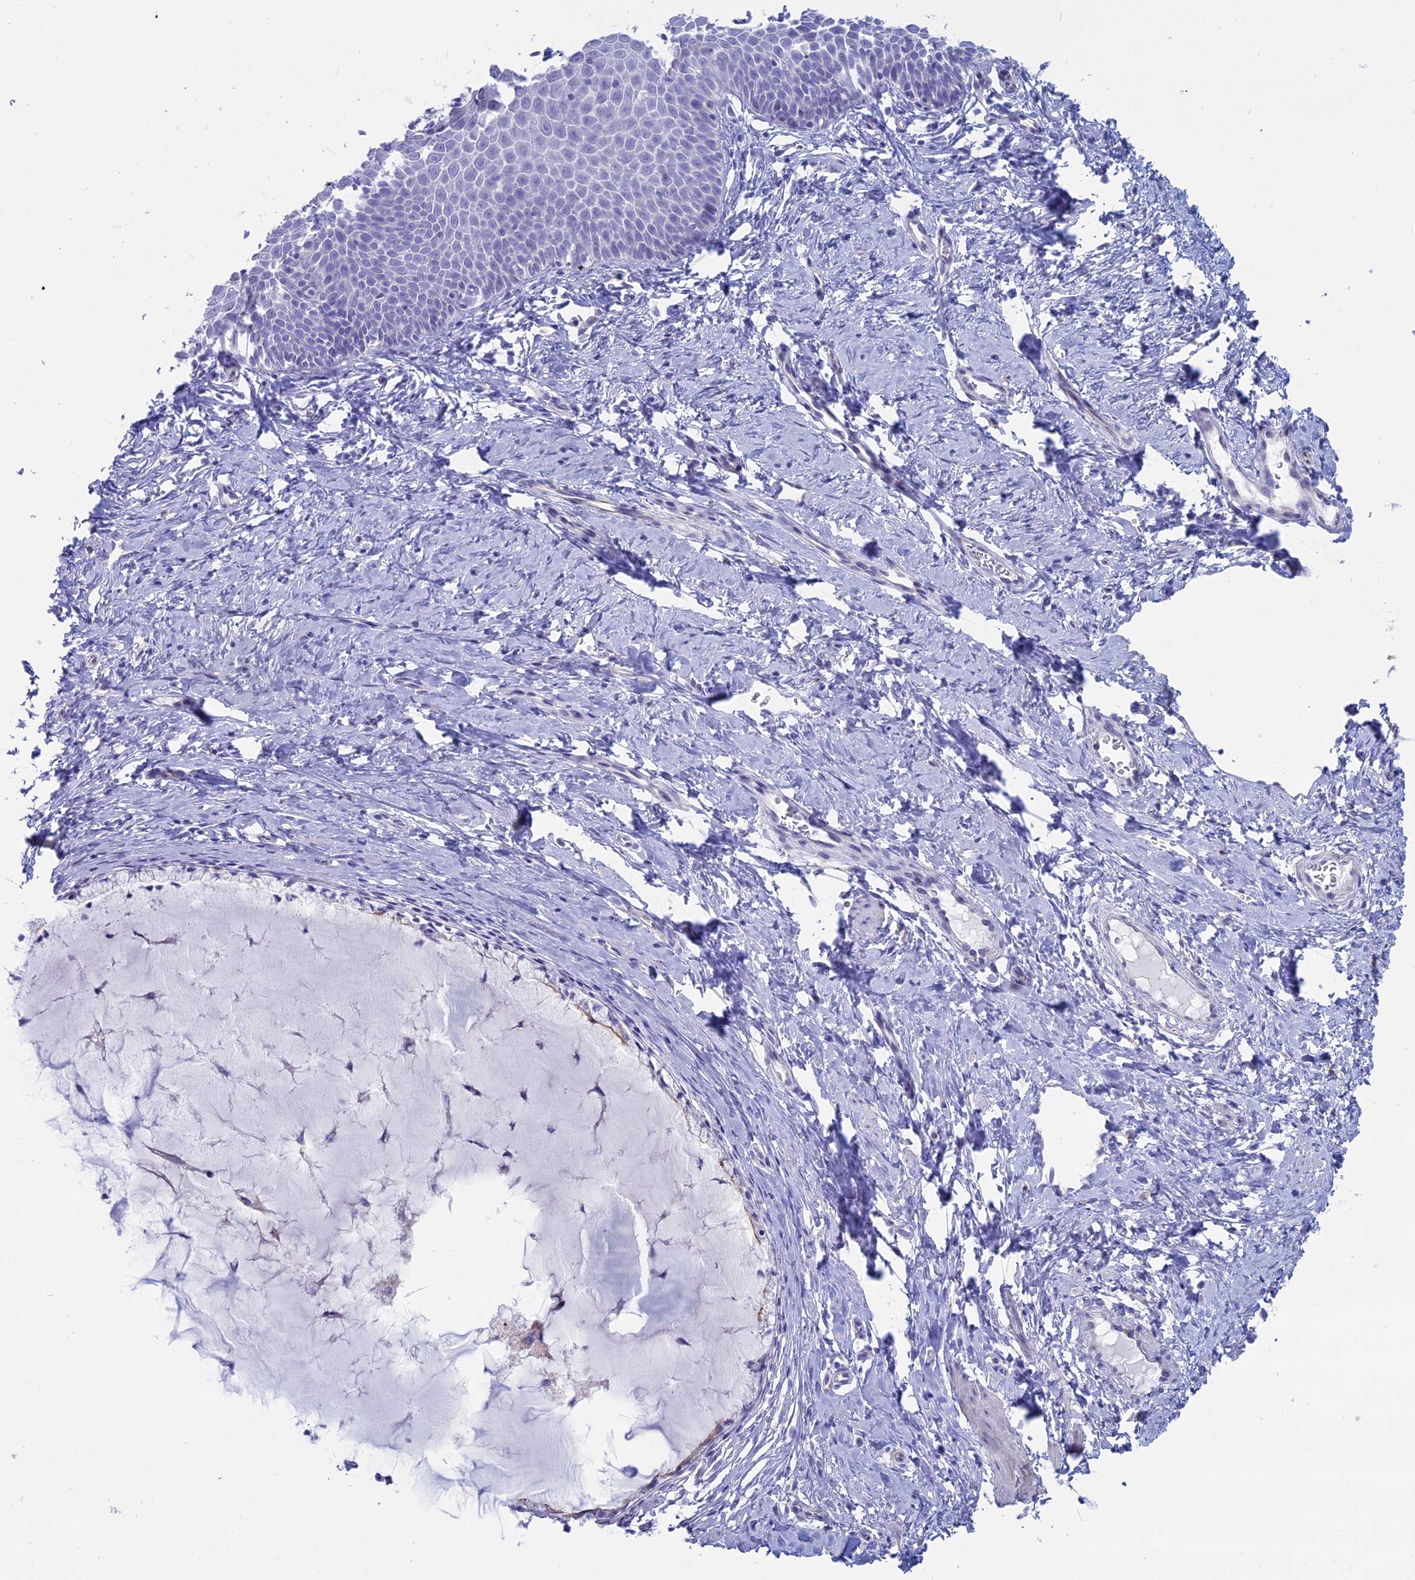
{"staining": {"intensity": "moderate", "quantity": "<25%", "location": "cytoplasmic/membranous"}, "tissue": "cervix", "cell_type": "Glandular cells", "image_type": "normal", "snomed": [{"axis": "morphology", "description": "Normal tissue, NOS"}, {"axis": "topography", "description": "Cervix"}], "caption": "An immunohistochemistry micrograph of benign tissue is shown. Protein staining in brown shows moderate cytoplasmic/membranous positivity in cervix within glandular cells.", "gene": "OR2AE1", "patient": {"sex": "female", "age": 36}}